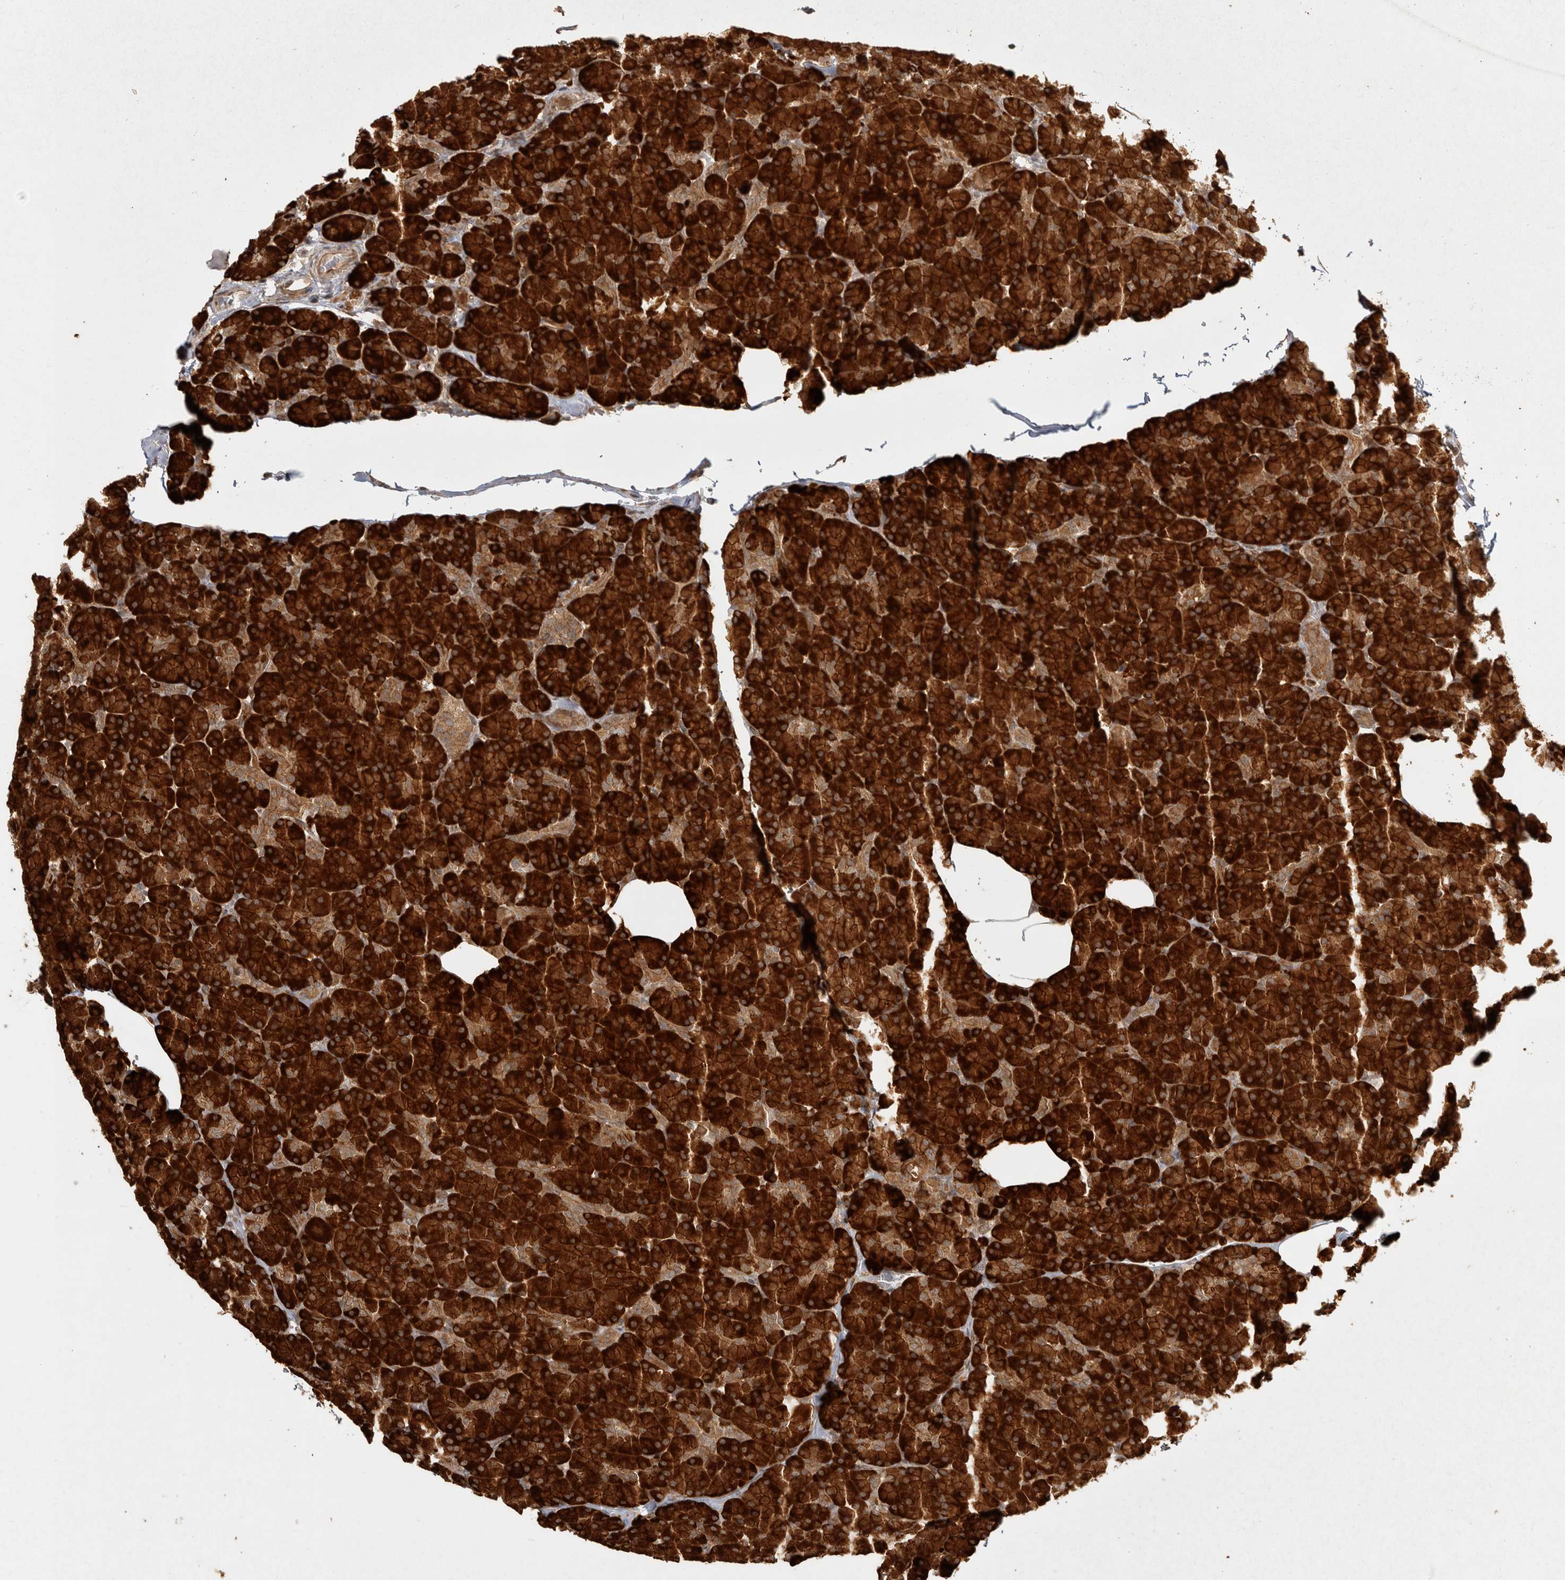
{"staining": {"intensity": "strong", "quantity": ">75%", "location": "cytoplasmic/membranous"}, "tissue": "pancreas", "cell_type": "Exocrine glandular cells", "image_type": "normal", "snomed": [{"axis": "morphology", "description": "Normal tissue, NOS"}, {"axis": "topography", "description": "Pancreas"}], "caption": "Exocrine glandular cells display strong cytoplasmic/membranous expression in approximately >75% of cells in normal pancreas. (DAB (3,3'-diaminobenzidine) IHC, brown staining for protein, blue staining for nuclei).", "gene": "CAMSAP2", "patient": {"sex": "female", "age": 43}}